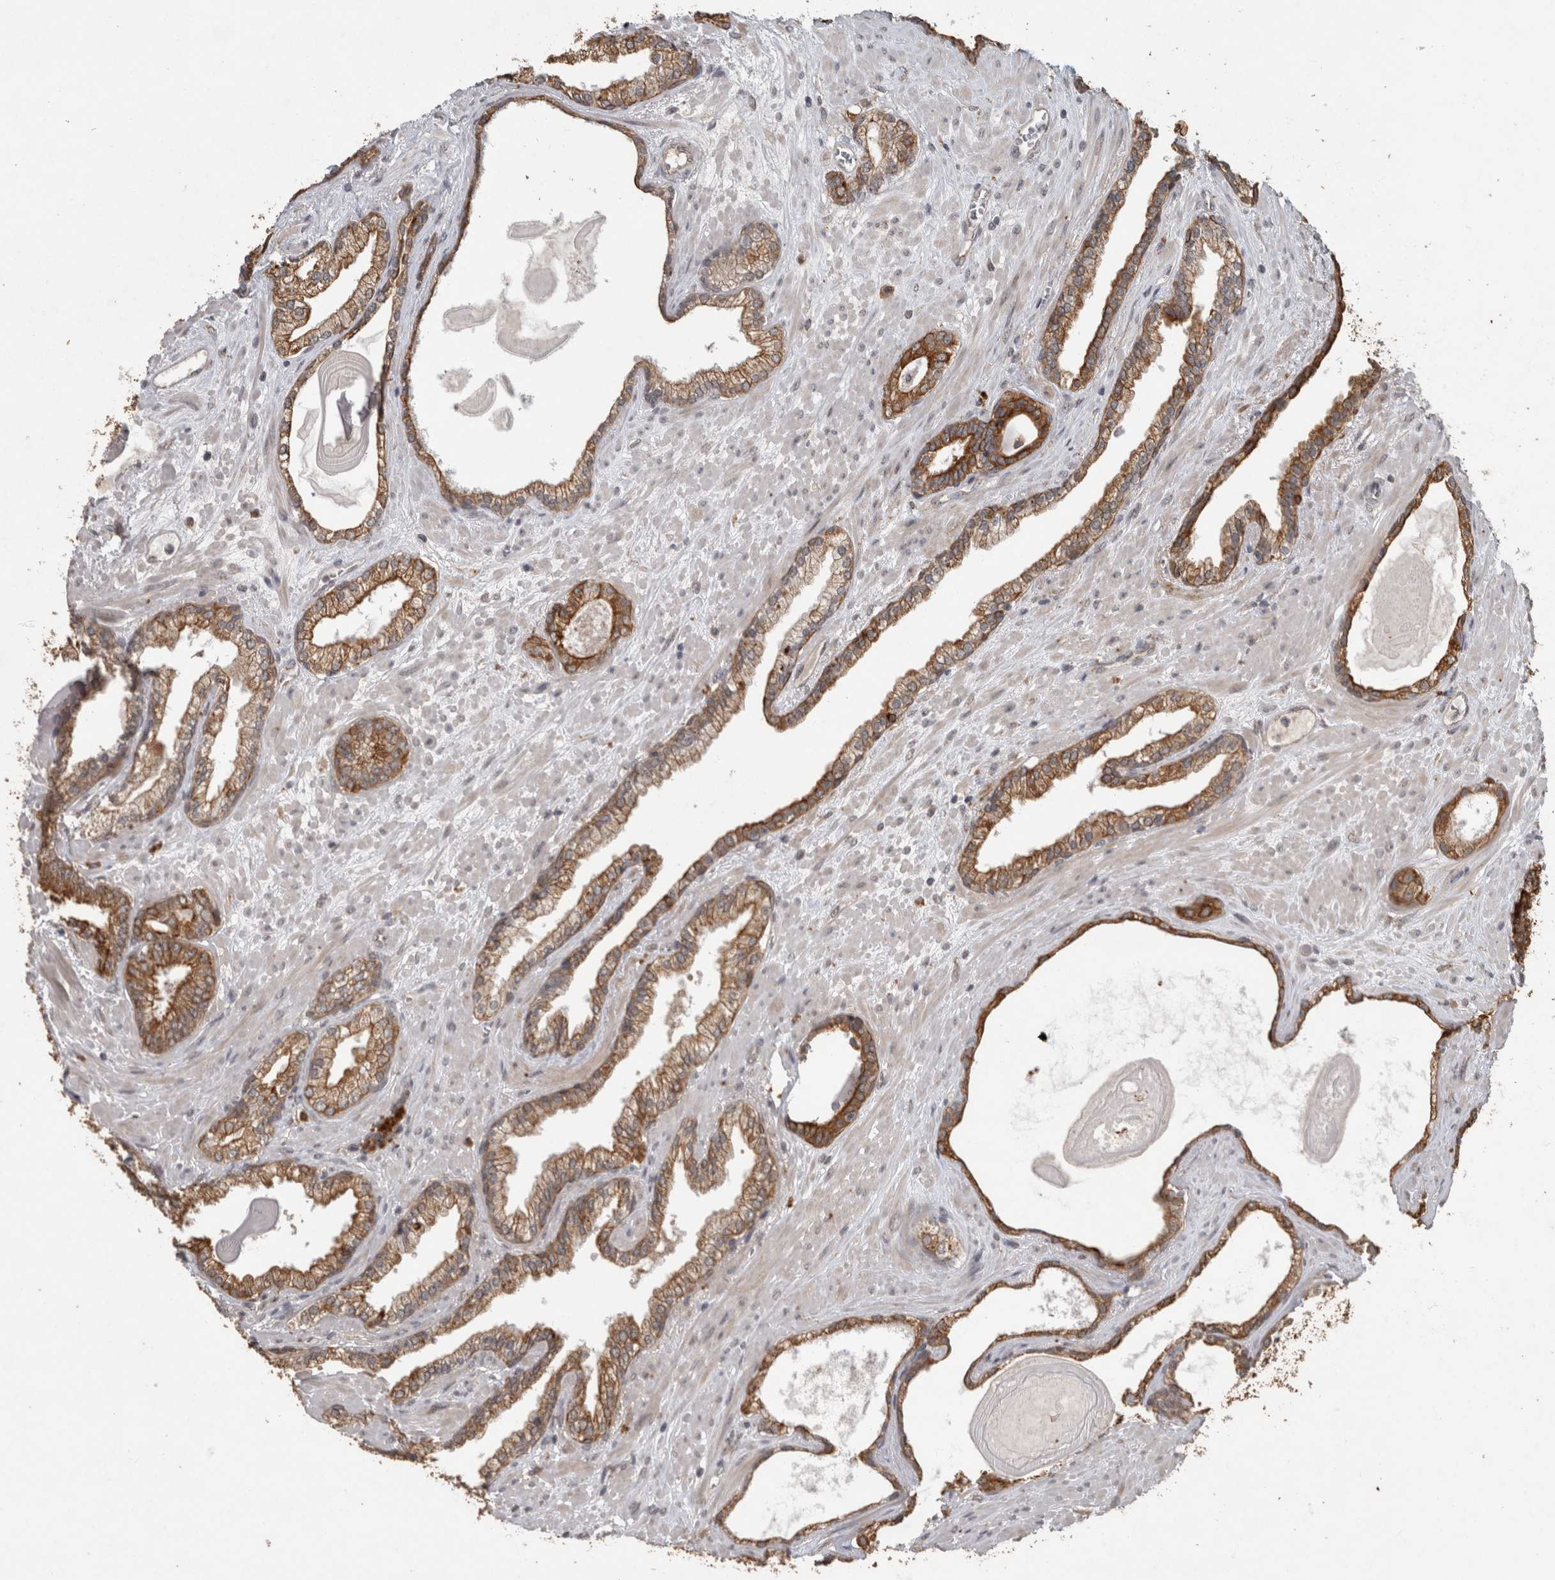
{"staining": {"intensity": "strong", "quantity": ">75%", "location": "cytoplasmic/membranous"}, "tissue": "prostate cancer", "cell_type": "Tumor cells", "image_type": "cancer", "snomed": [{"axis": "morphology", "description": "Adenocarcinoma, Low grade"}, {"axis": "topography", "description": "Prostate"}], "caption": "This is a histology image of immunohistochemistry (IHC) staining of prostate cancer, which shows strong expression in the cytoplasmic/membranous of tumor cells.", "gene": "RHPN1", "patient": {"sex": "male", "age": 70}}